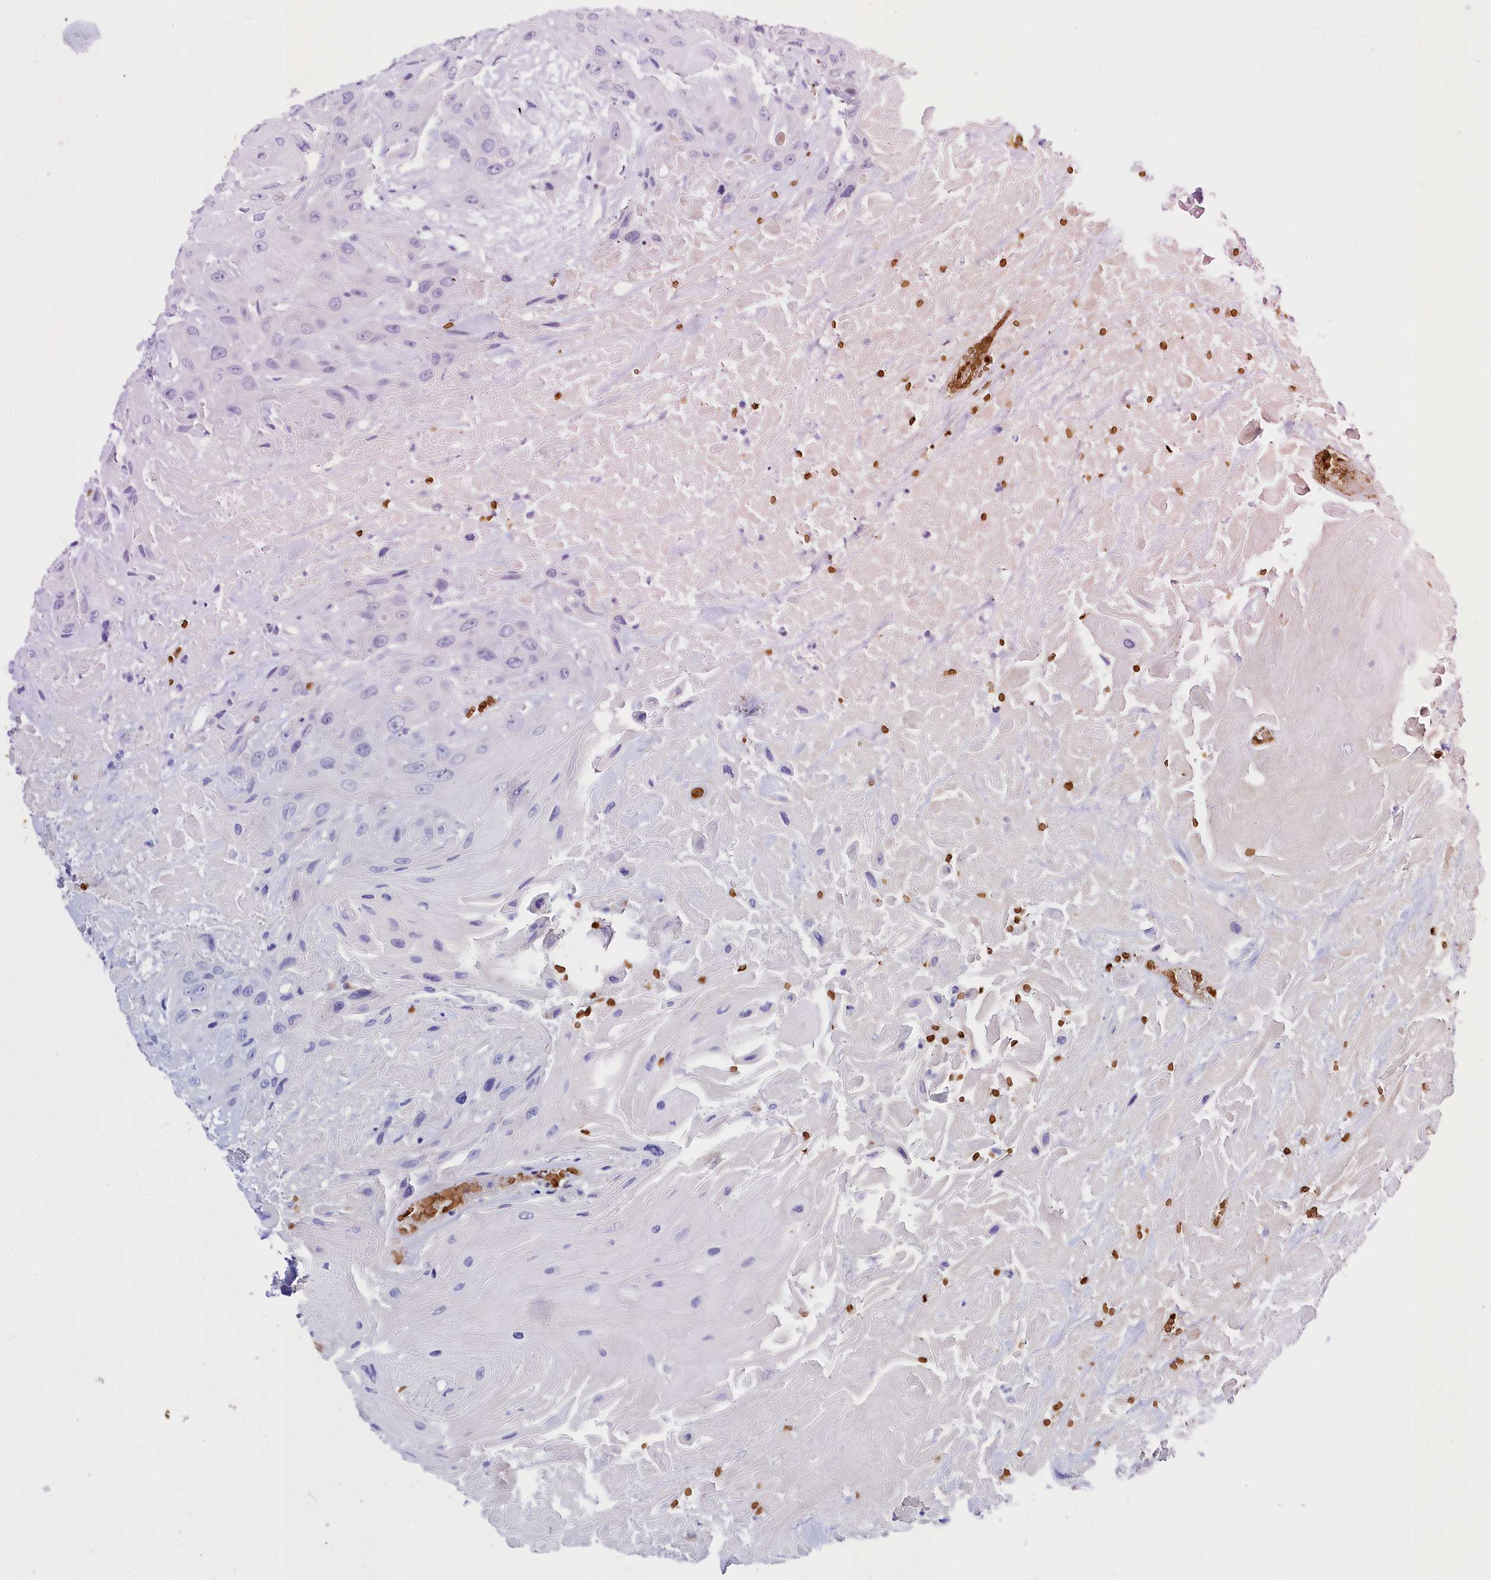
{"staining": {"intensity": "negative", "quantity": "none", "location": "none"}, "tissue": "head and neck cancer", "cell_type": "Tumor cells", "image_type": "cancer", "snomed": [{"axis": "morphology", "description": "Squamous cell carcinoma, NOS"}, {"axis": "topography", "description": "Head-Neck"}], "caption": "The image displays no staining of tumor cells in head and neck cancer (squamous cell carcinoma).", "gene": "RPUSD3", "patient": {"sex": "male", "age": 81}}